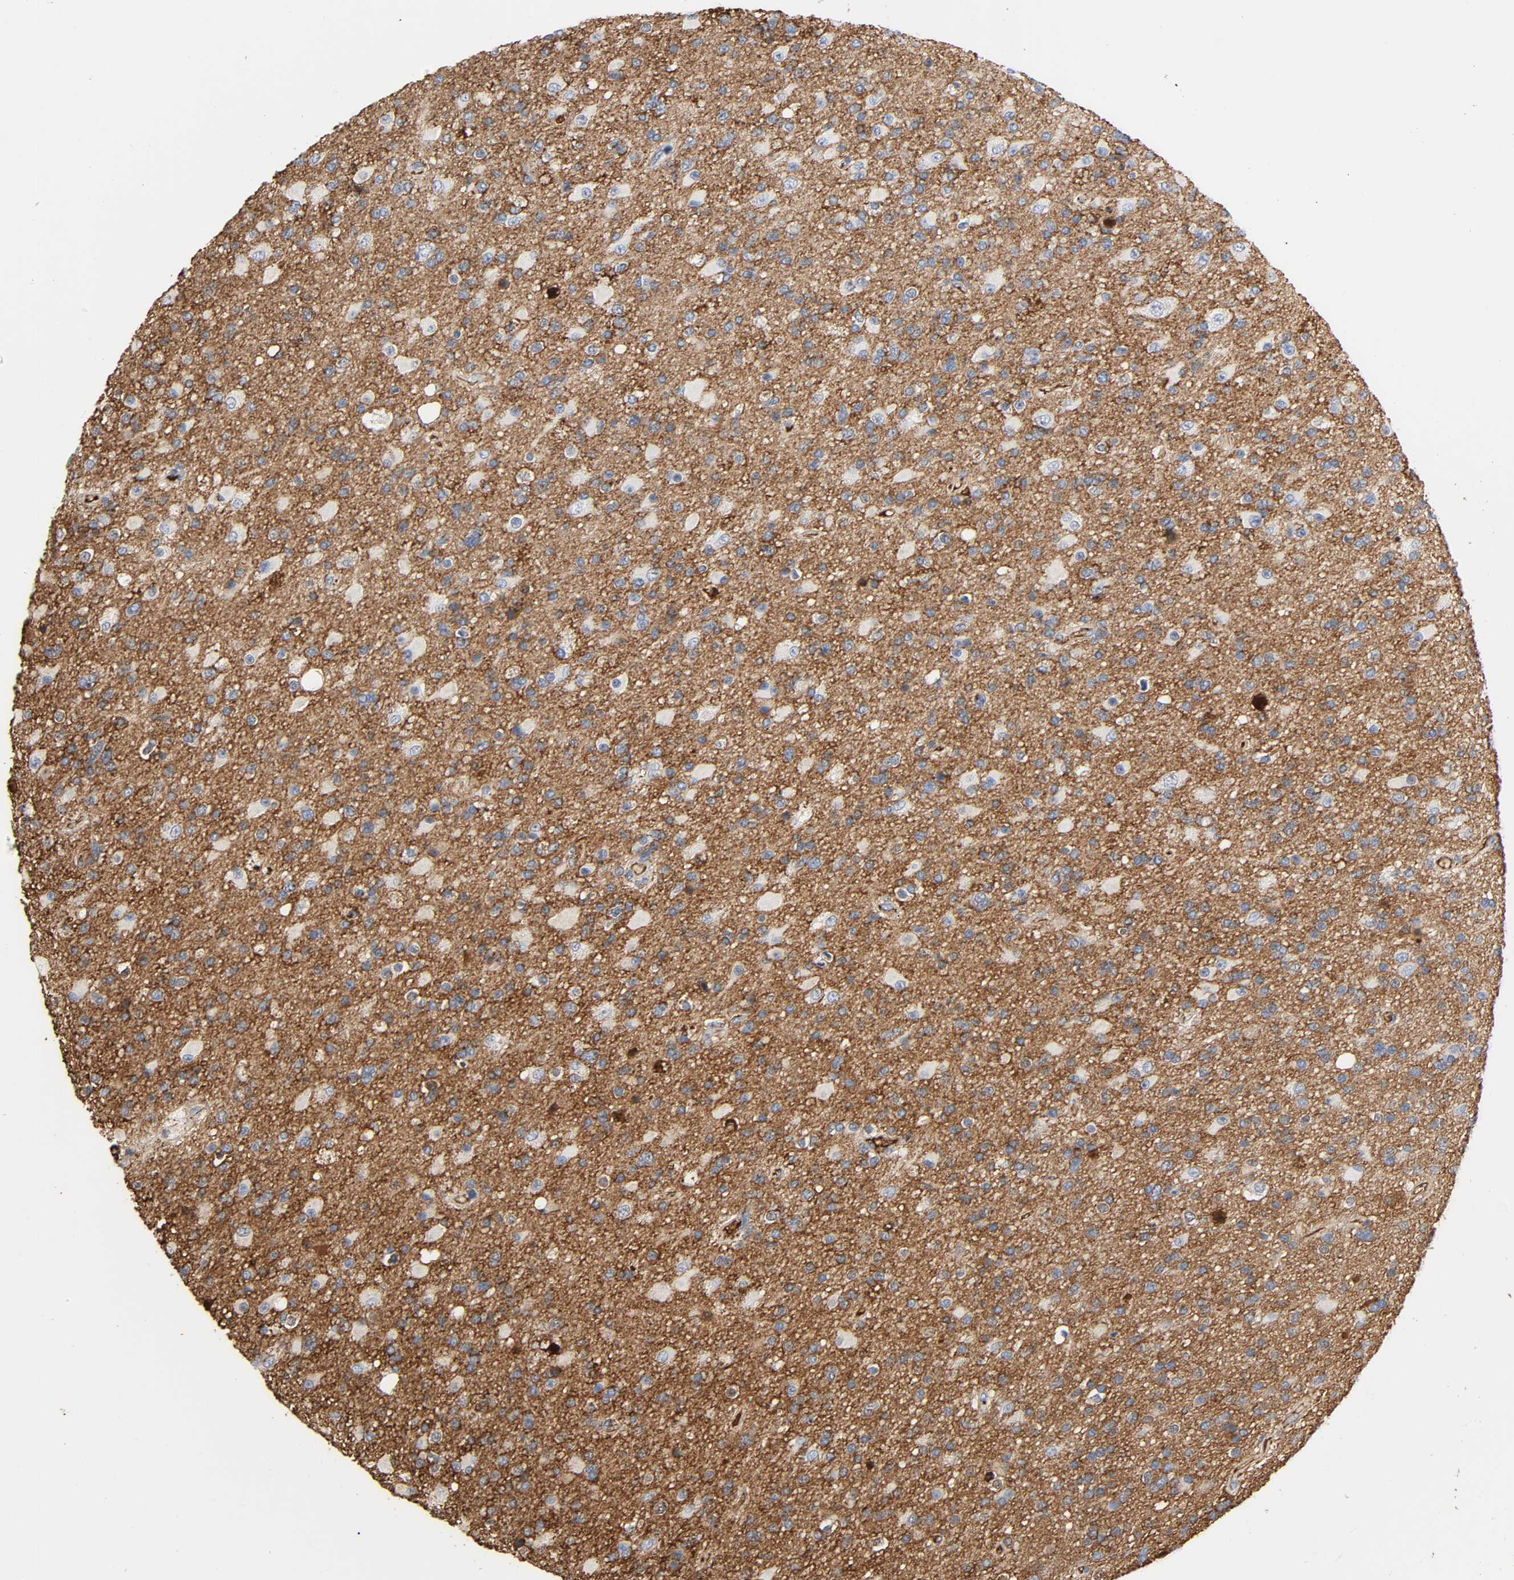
{"staining": {"intensity": "weak", "quantity": ">75%", "location": "cytoplasmic/membranous"}, "tissue": "glioma", "cell_type": "Tumor cells", "image_type": "cancer", "snomed": [{"axis": "morphology", "description": "Glioma, malignant, High grade"}, {"axis": "topography", "description": "Brain"}], "caption": "Malignant high-grade glioma stained with a protein marker reveals weak staining in tumor cells.", "gene": "C3", "patient": {"sex": "male", "age": 33}}